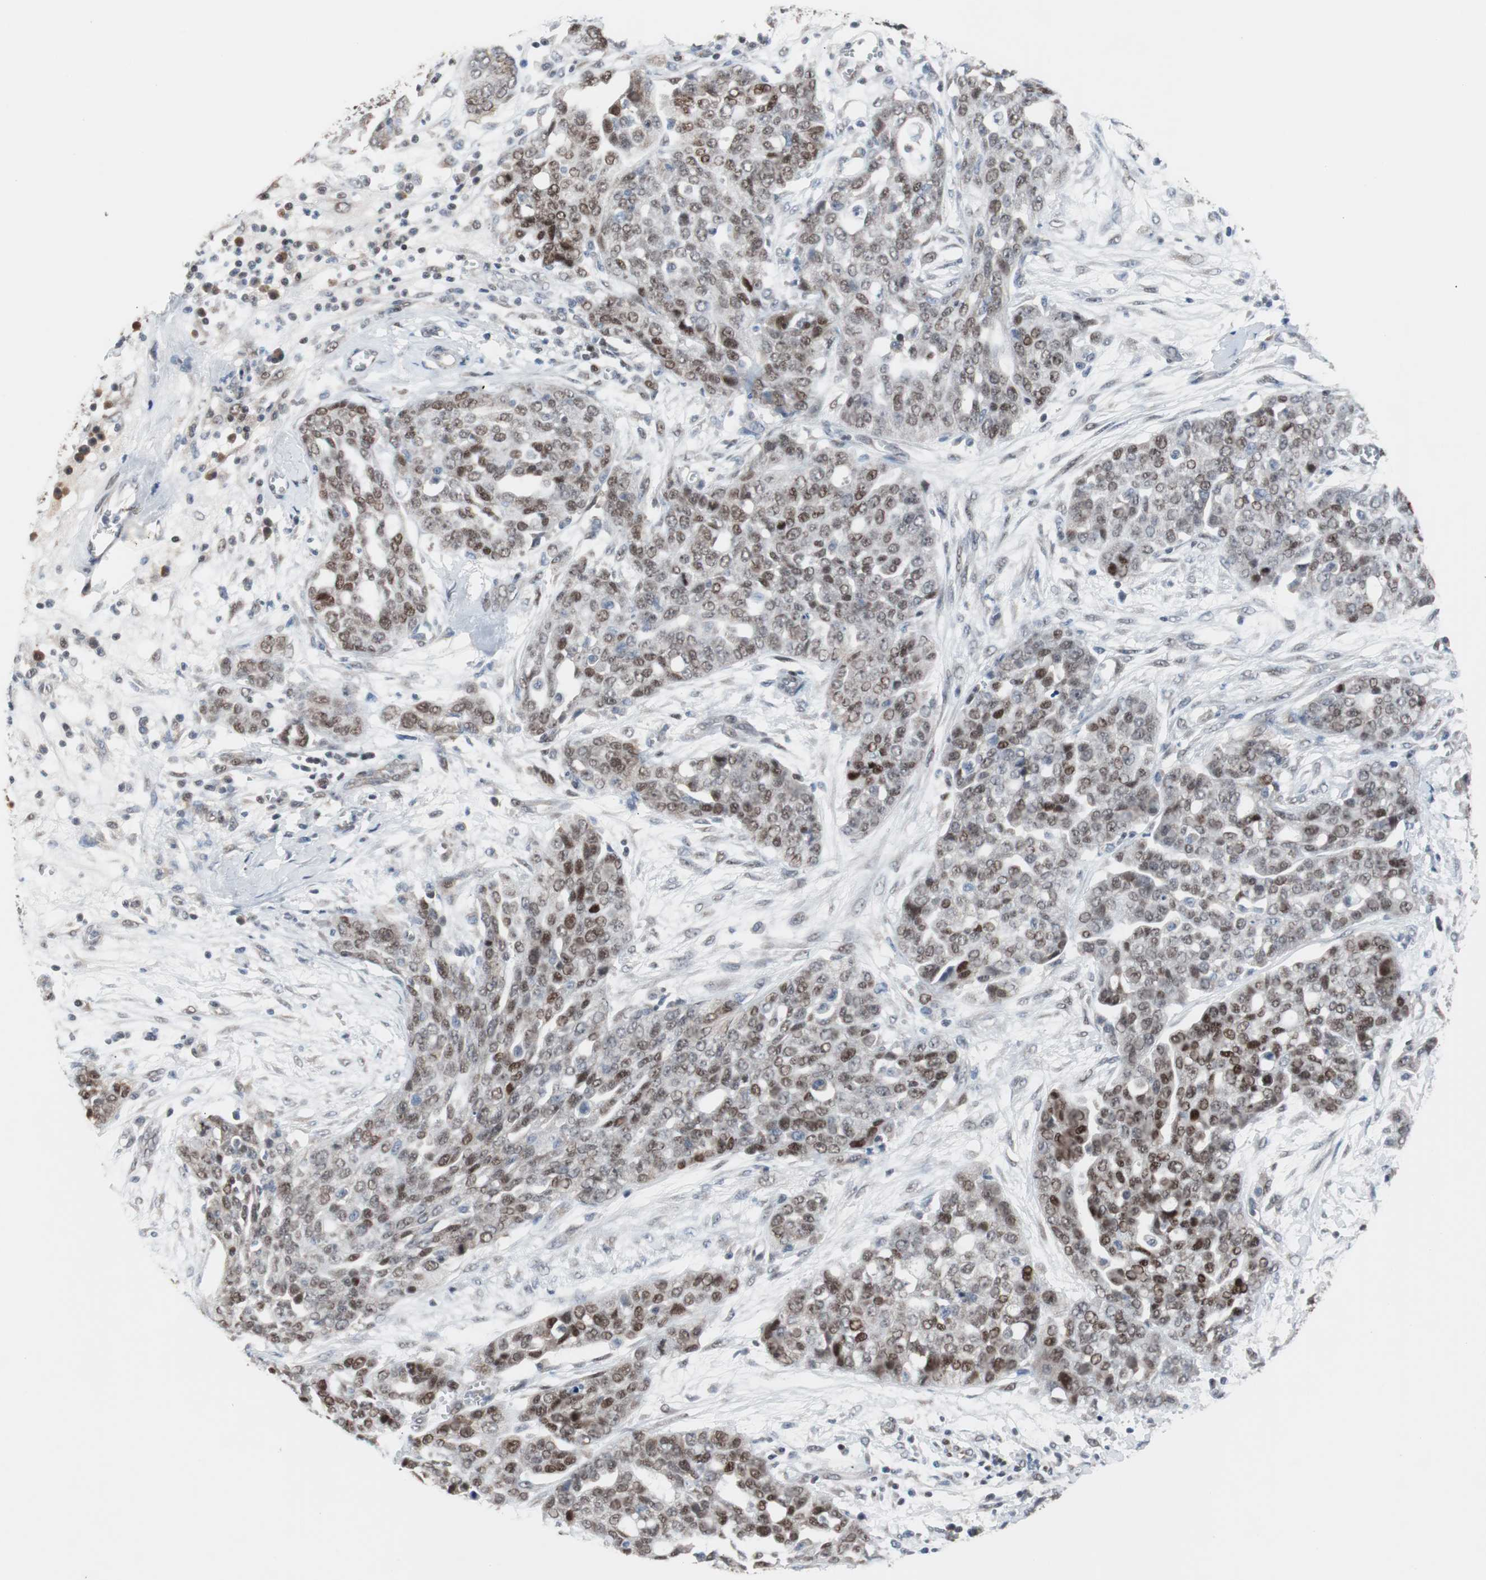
{"staining": {"intensity": "moderate", "quantity": "25%-75%", "location": "nuclear"}, "tissue": "ovarian cancer", "cell_type": "Tumor cells", "image_type": "cancer", "snomed": [{"axis": "morphology", "description": "Cystadenocarcinoma, serous, NOS"}, {"axis": "topography", "description": "Soft tissue"}, {"axis": "topography", "description": "Ovary"}], "caption": "Tumor cells reveal moderate nuclear expression in approximately 25%-75% of cells in ovarian cancer. Ihc stains the protein in brown and the nuclei are stained blue.", "gene": "ZHX2", "patient": {"sex": "female", "age": 57}}